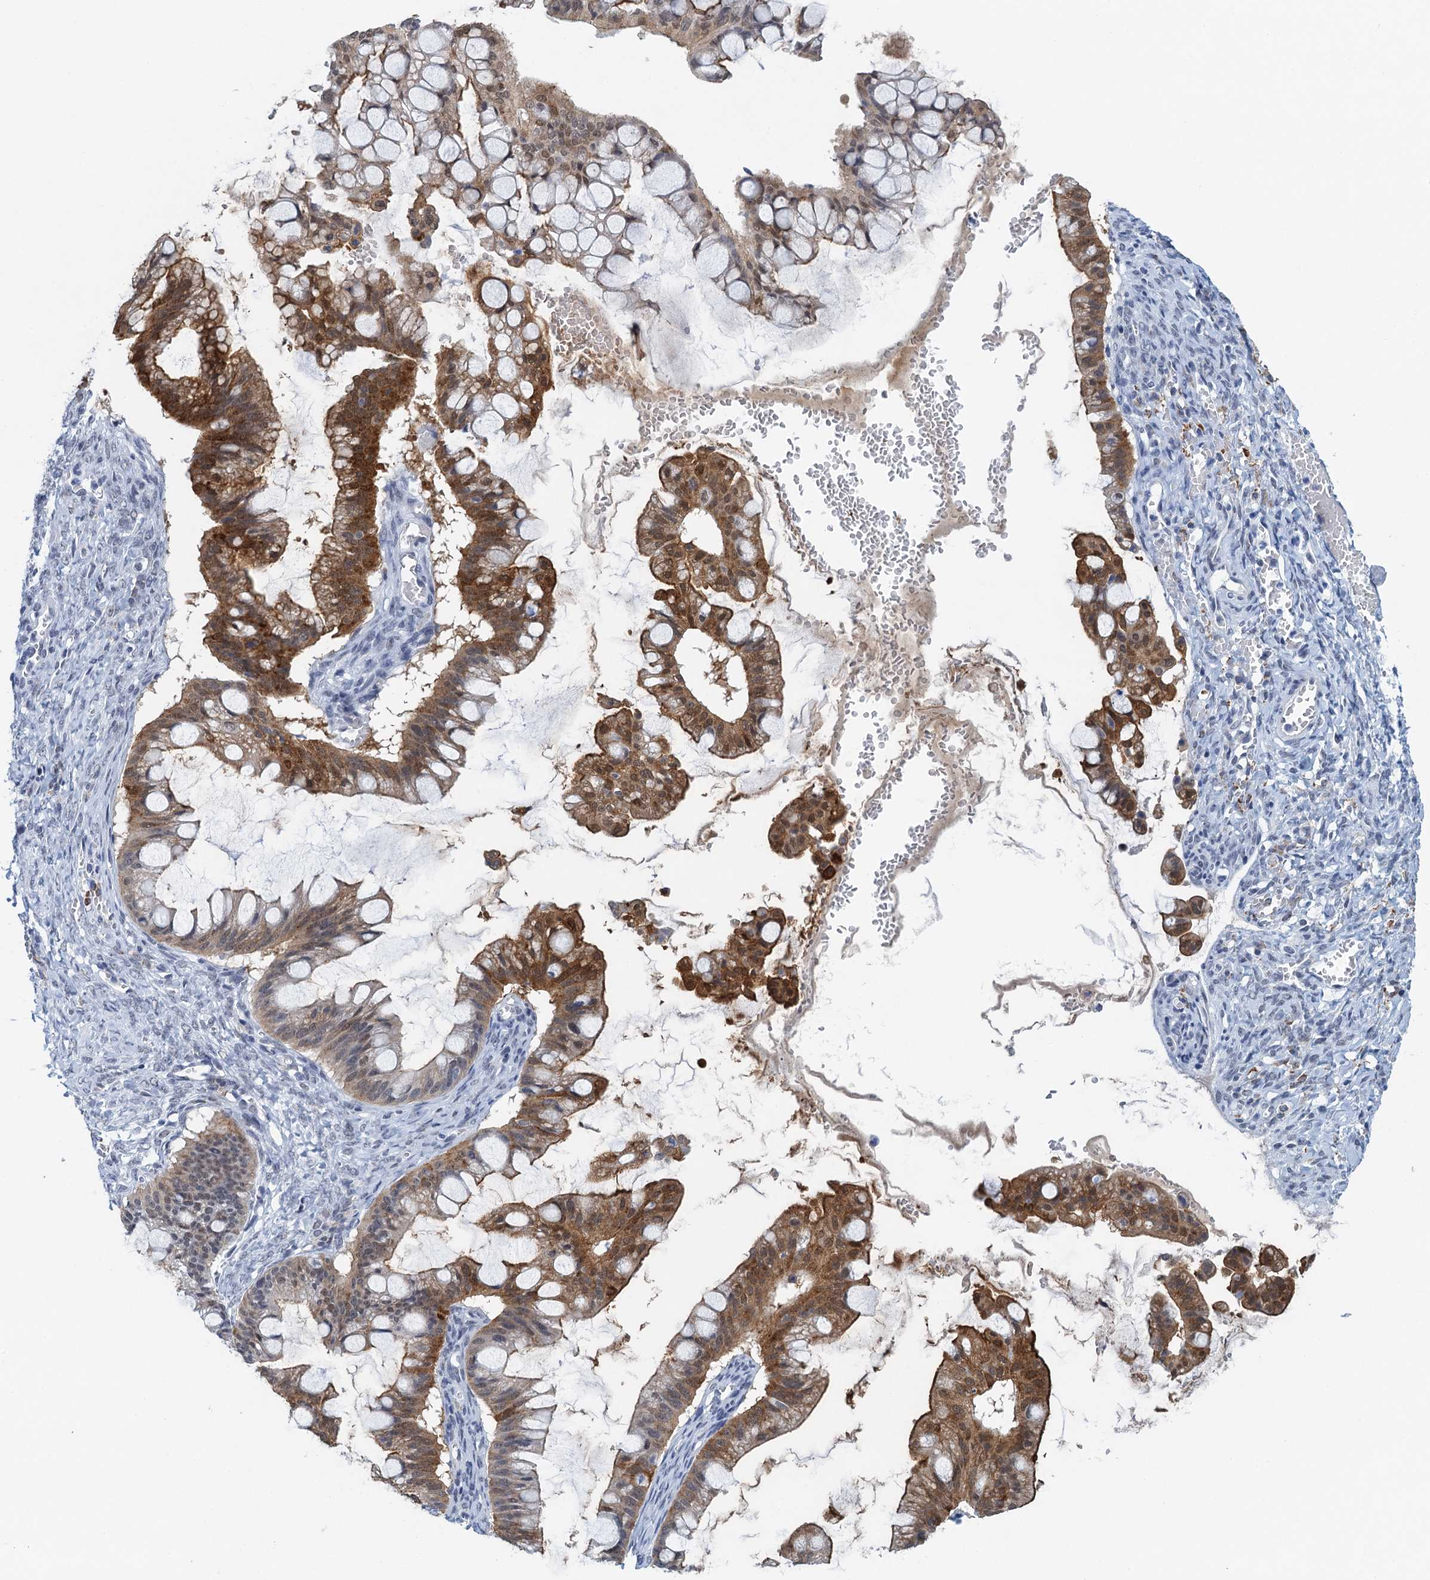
{"staining": {"intensity": "moderate", "quantity": ">75%", "location": "cytoplasmic/membranous,nuclear"}, "tissue": "ovarian cancer", "cell_type": "Tumor cells", "image_type": "cancer", "snomed": [{"axis": "morphology", "description": "Cystadenocarcinoma, mucinous, NOS"}, {"axis": "topography", "description": "Ovary"}], "caption": "This micrograph exhibits immunohistochemistry staining of ovarian cancer, with medium moderate cytoplasmic/membranous and nuclear expression in approximately >75% of tumor cells.", "gene": "EPS8L1", "patient": {"sex": "female", "age": 73}}